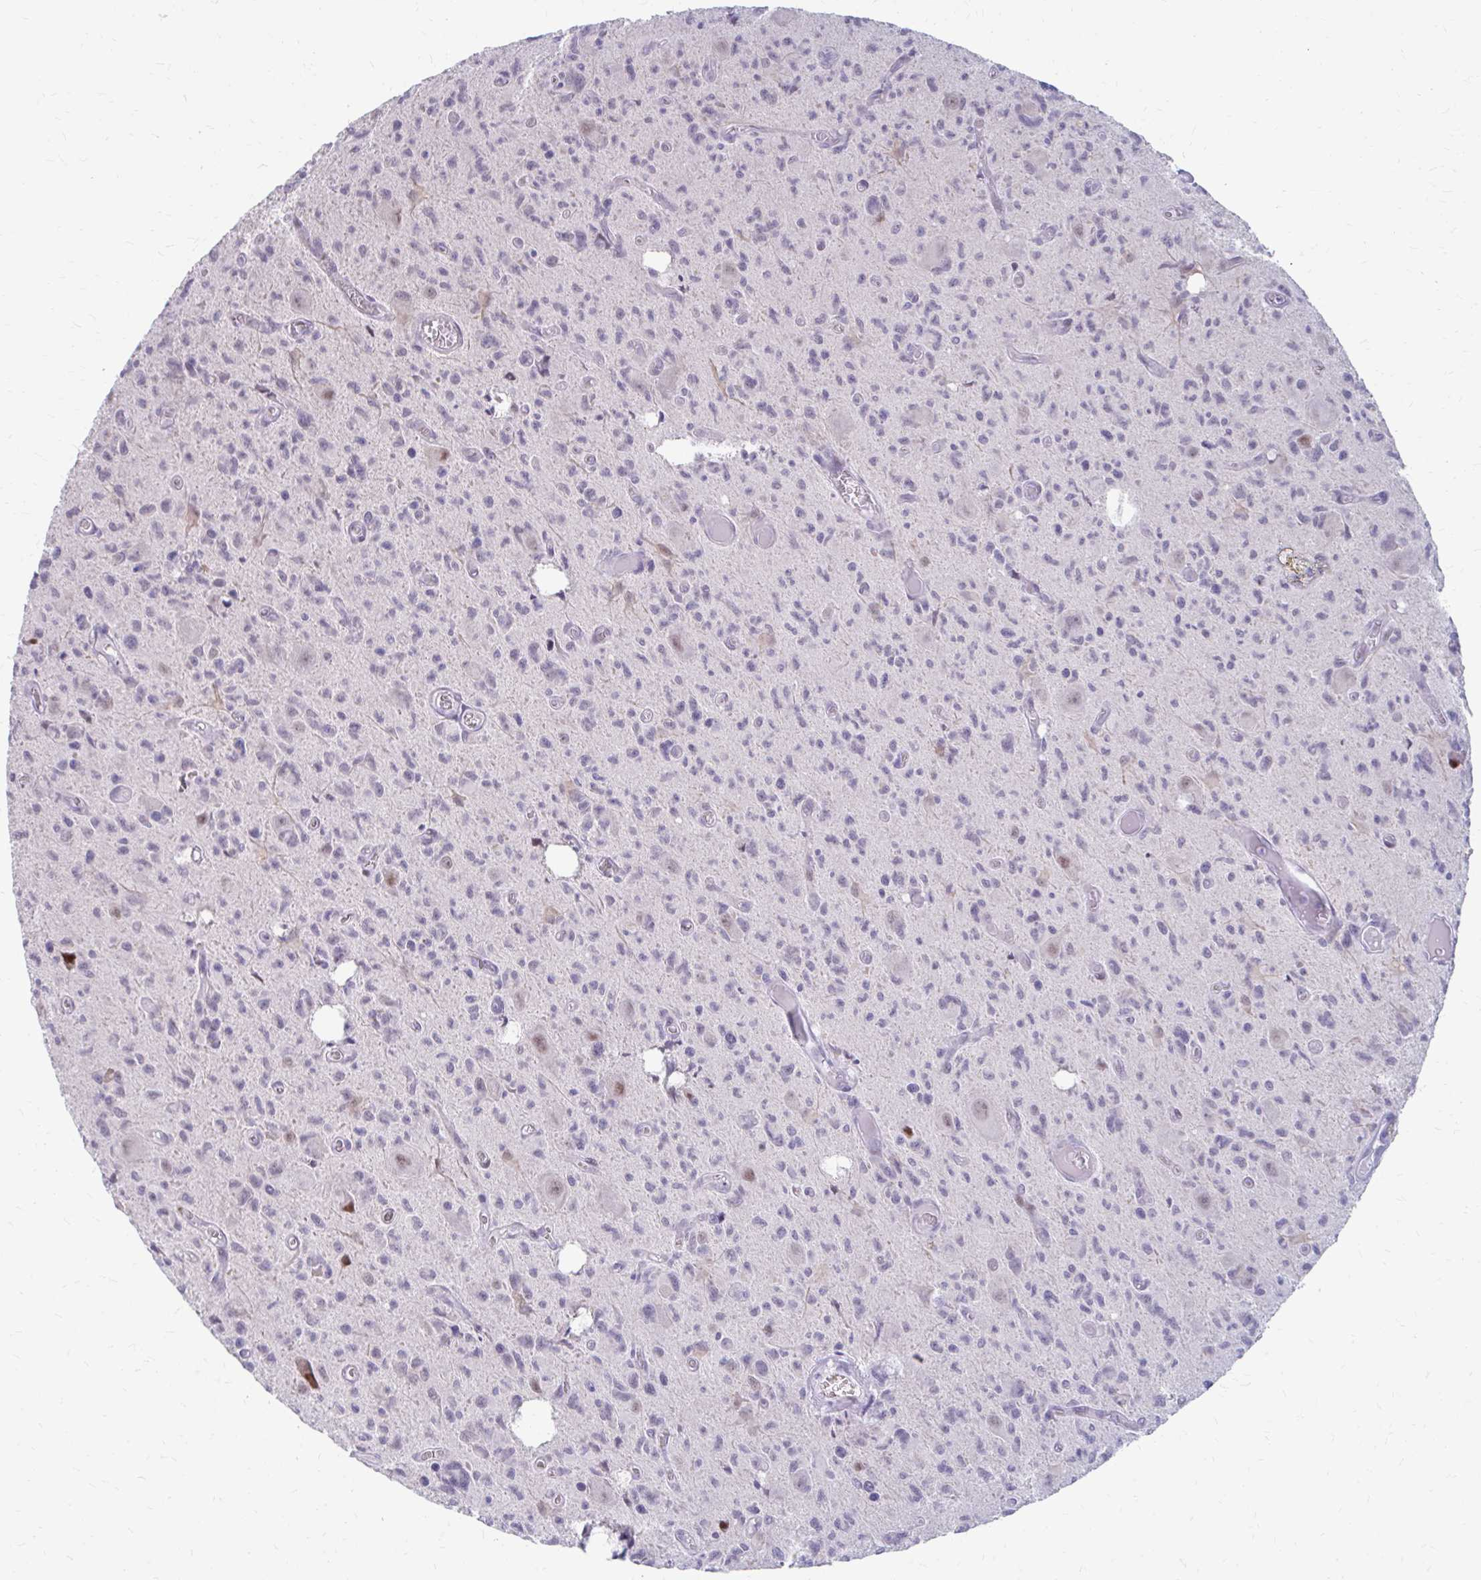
{"staining": {"intensity": "negative", "quantity": "none", "location": "none"}, "tissue": "glioma", "cell_type": "Tumor cells", "image_type": "cancer", "snomed": [{"axis": "morphology", "description": "Glioma, malignant, High grade"}, {"axis": "topography", "description": "Brain"}], "caption": "Photomicrograph shows no significant protein expression in tumor cells of glioma.", "gene": "RGS16", "patient": {"sex": "male", "age": 76}}